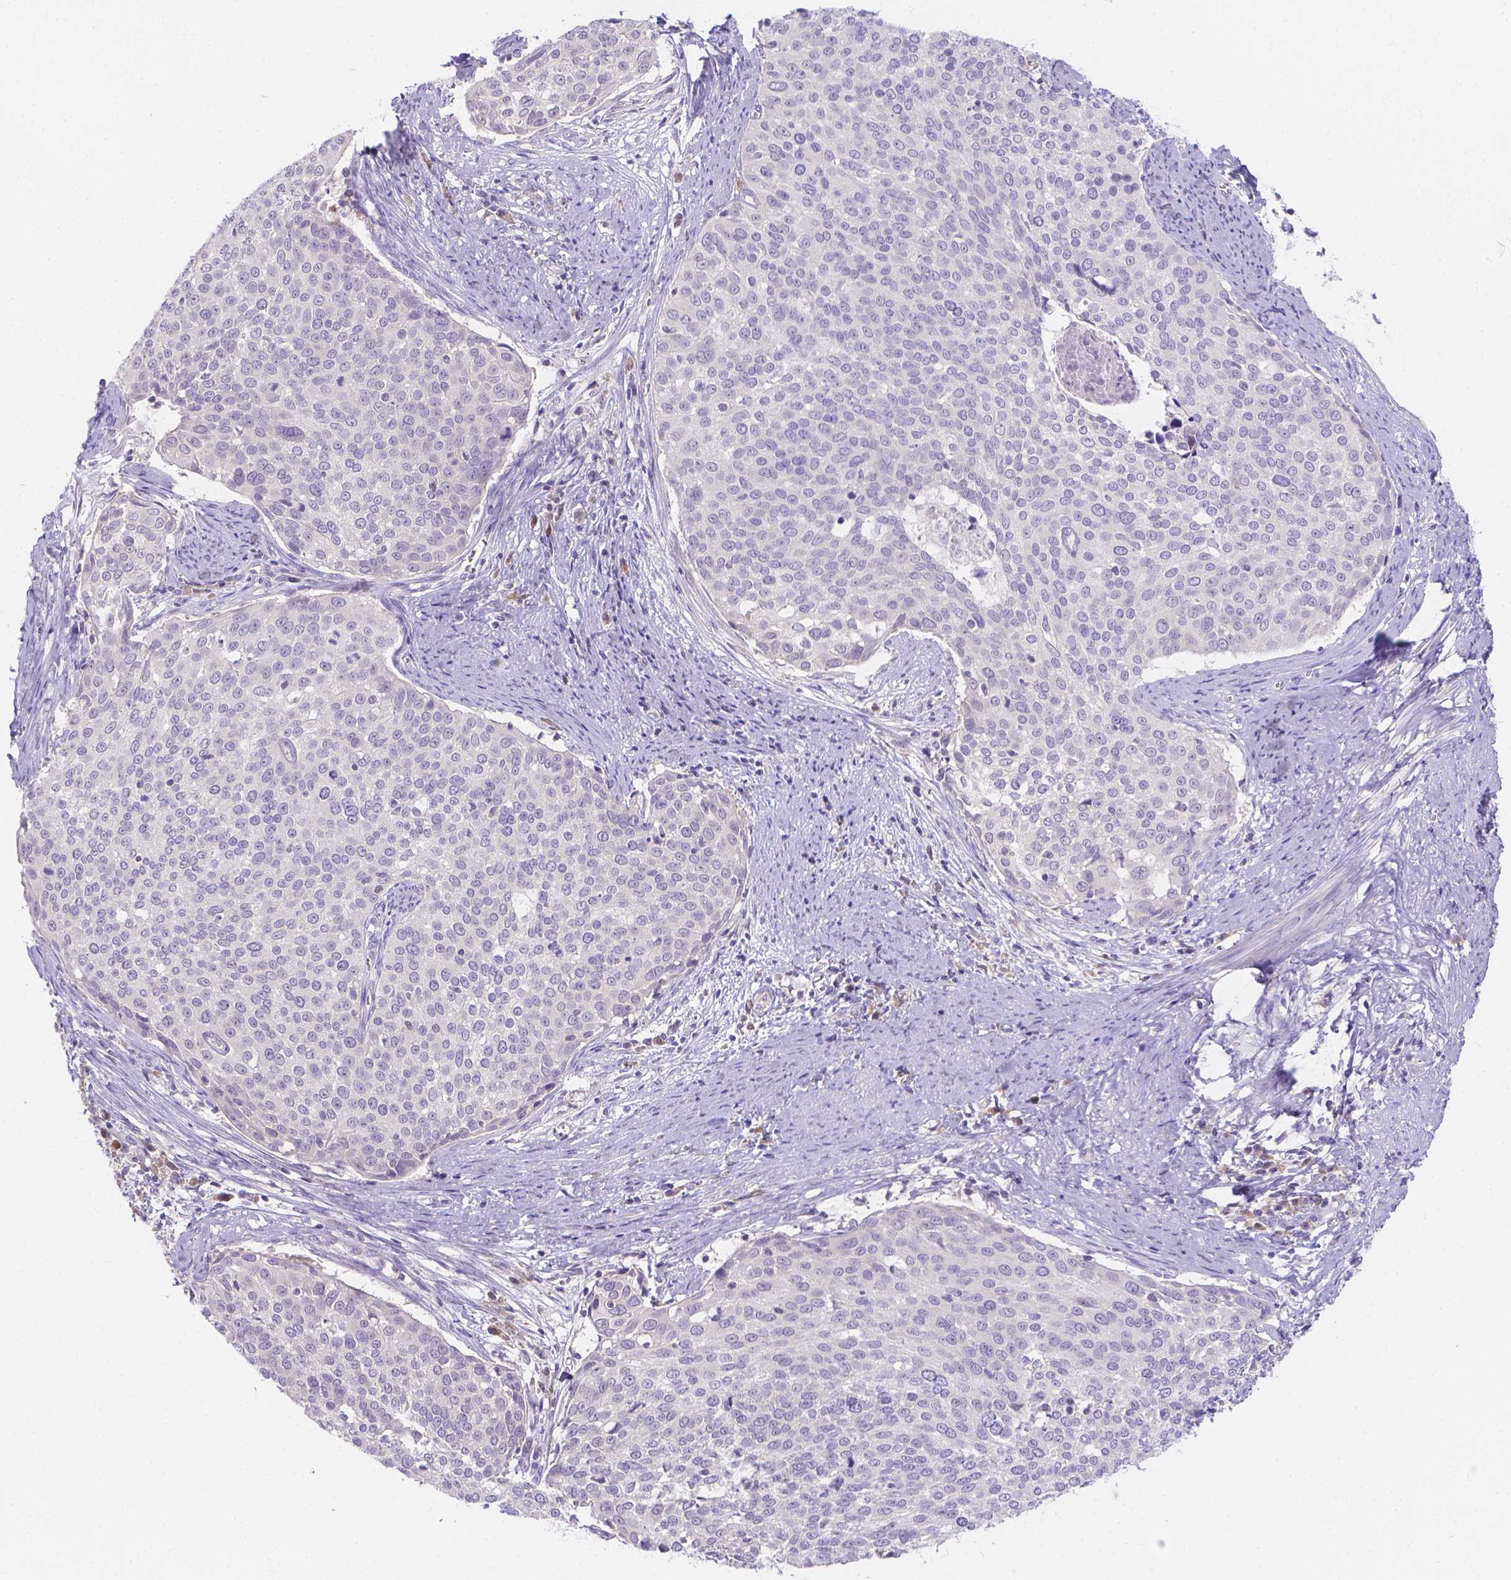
{"staining": {"intensity": "negative", "quantity": "none", "location": "none"}, "tissue": "cervical cancer", "cell_type": "Tumor cells", "image_type": "cancer", "snomed": [{"axis": "morphology", "description": "Squamous cell carcinoma, NOS"}, {"axis": "topography", "description": "Cervix"}], "caption": "Human cervical cancer stained for a protein using IHC exhibits no staining in tumor cells.", "gene": "CD96", "patient": {"sex": "female", "age": 39}}